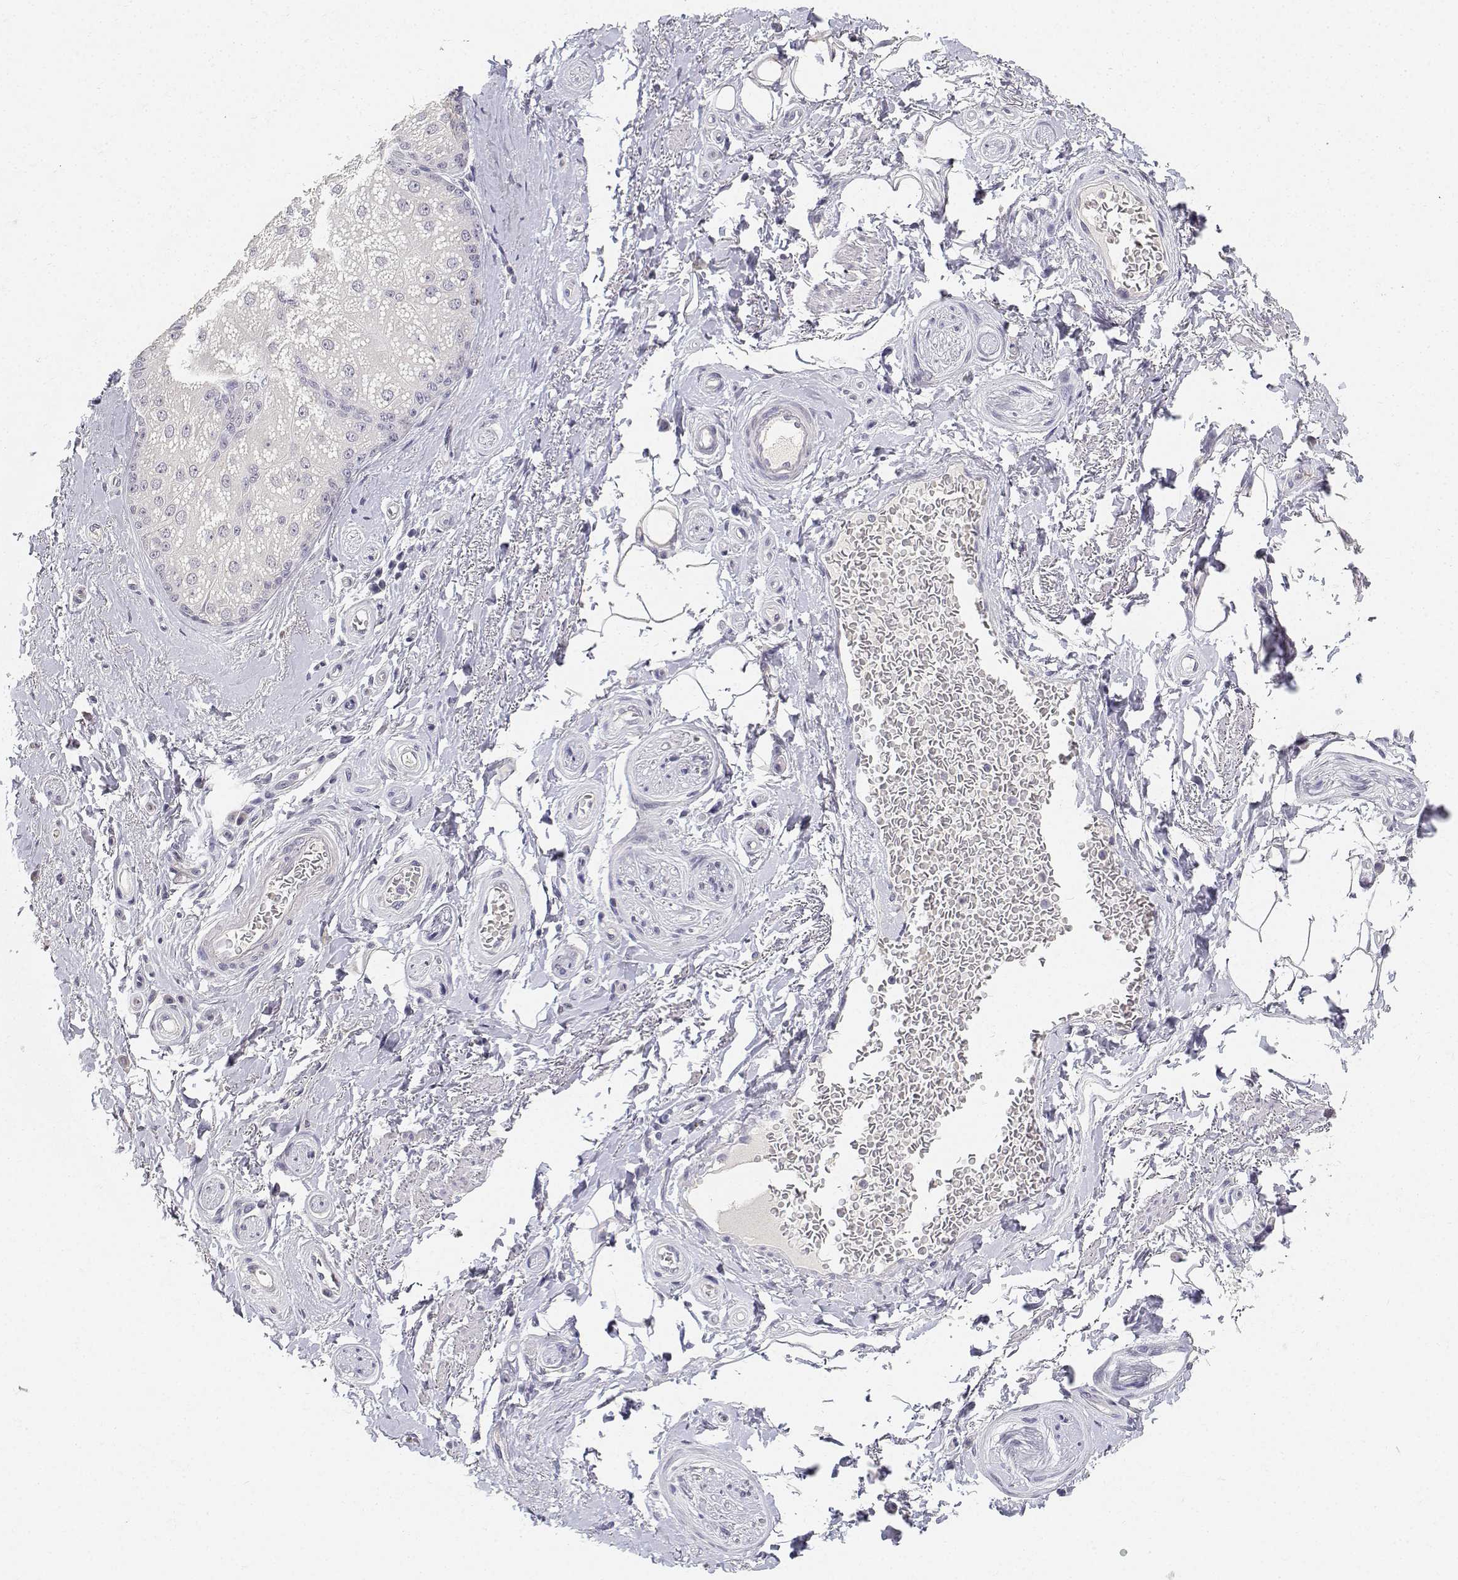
{"staining": {"intensity": "negative", "quantity": "none", "location": "none"}, "tissue": "adipose tissue", "cell_type": "Adipocytes", "image_type": "normal", "snomed": [{"axis": "morphology", "description": "Normal tissue, NOS"}, {"axis": "topography", "description": "Peripheral nerve tissue"}], "caption": "There is no significant positivity in adipocytes of adipose tissue. (Brightfield microscopy of DAB IHC at high magnification).", "gene": "PAEP", "patient": {"sex": "male", "age": 51}}